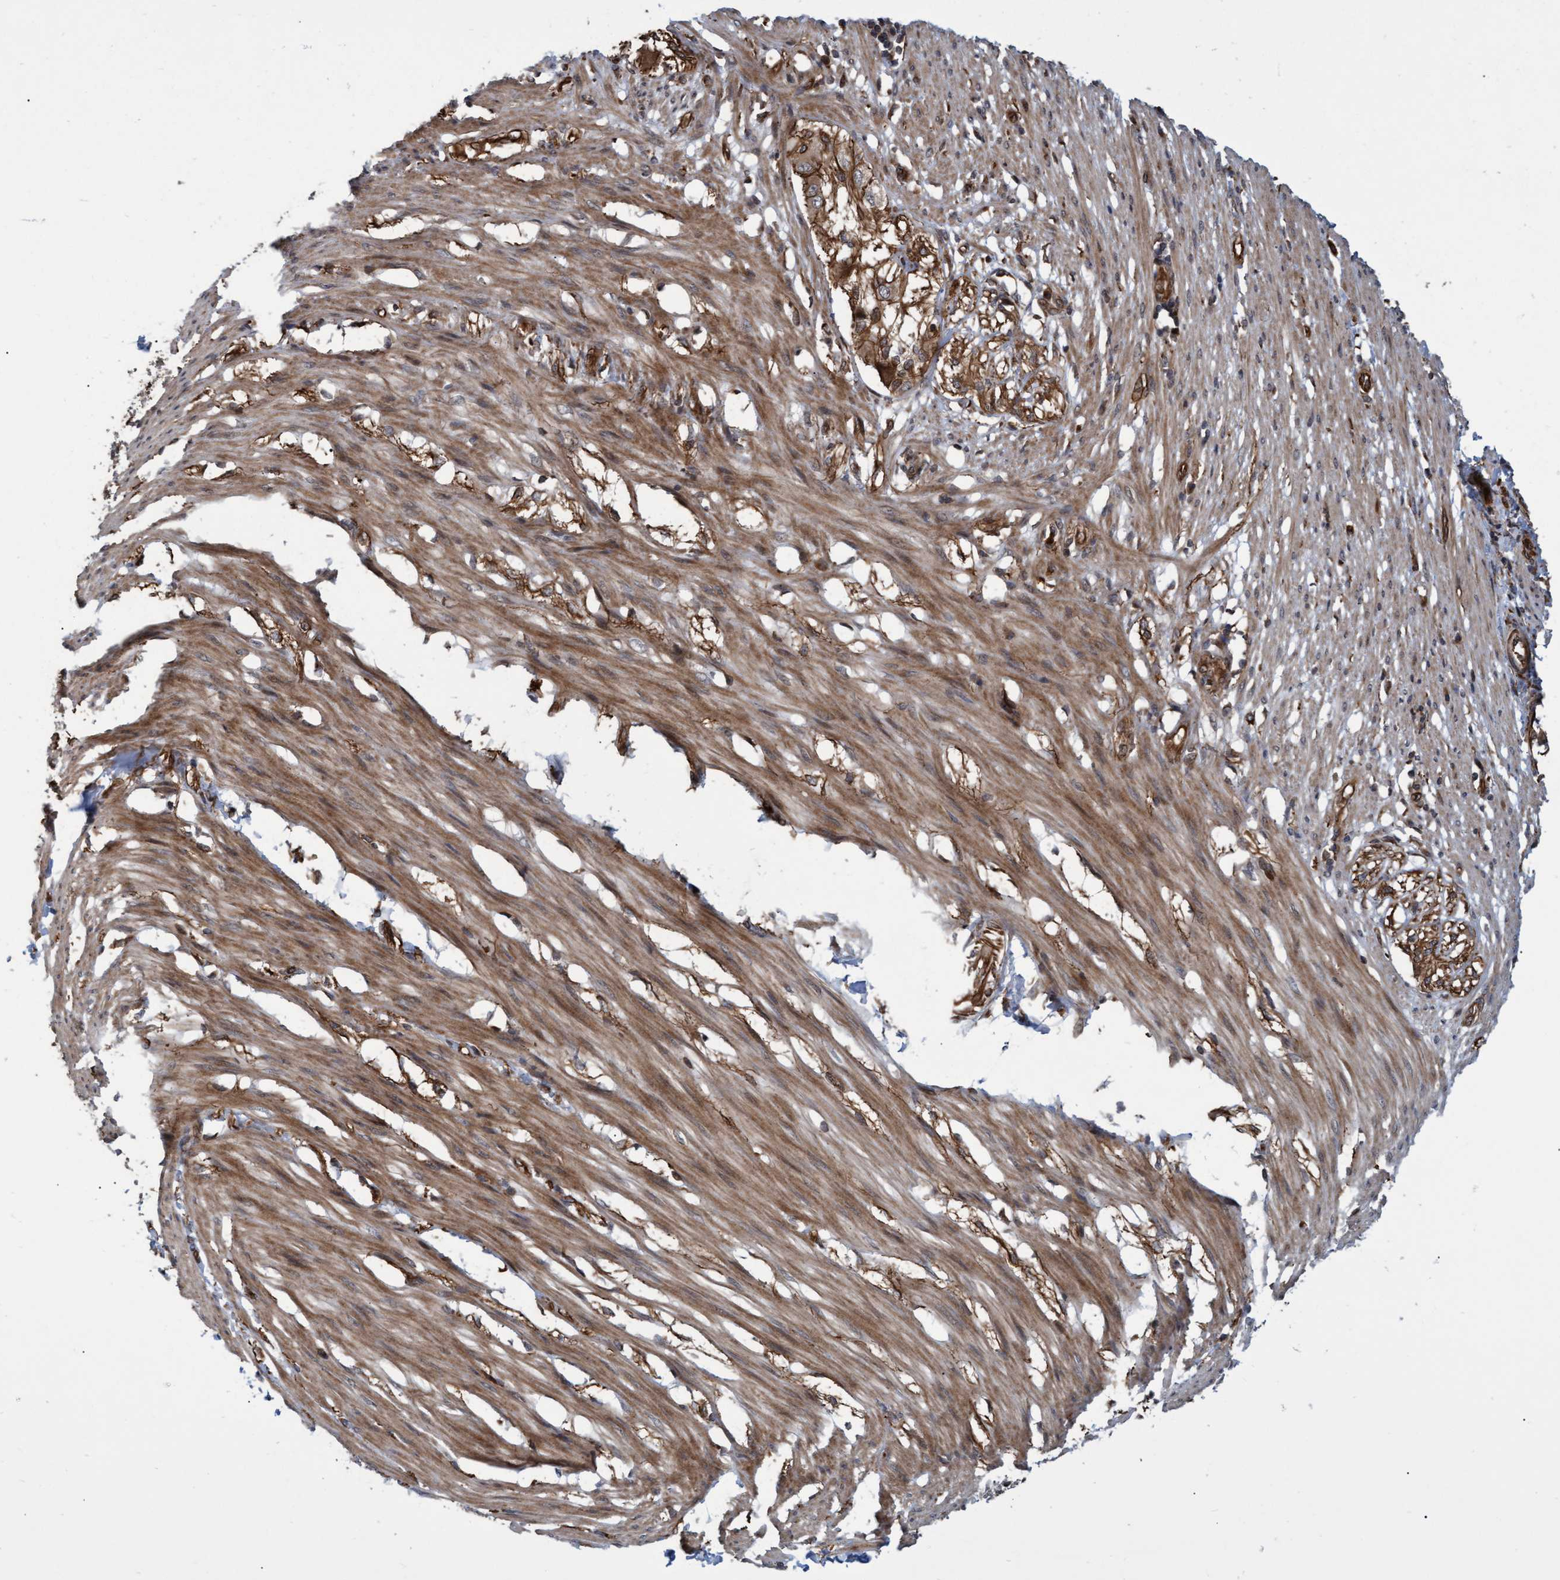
{"staining": {"intensity": "moderate", "quantity": ">75%", "location": "cytoplasmic/membranous"}, "tissue": "smooth muscle", "cell_type": "Smooth muscle cells", "image_type": "normal", "snomed": [{"axis": "morphology", "description": "Normal tissue, NOS"}, {"axis": "morphology", "description": "Adenocarcinoma, NOS"}, {"axis": "topography", "description": "Smooth muscle"}, {"axis": "topography", "description": "Colon"}], "caption": "This photomicrograph shows immunohistochemistry staining of benign smooth muscle, with medium moderate cytoplasmic/membranous staining in about >75% of smooth muscle cells.", "gene": "TNFRSF10B", "patient": {"sex": "male", "age": 14}}